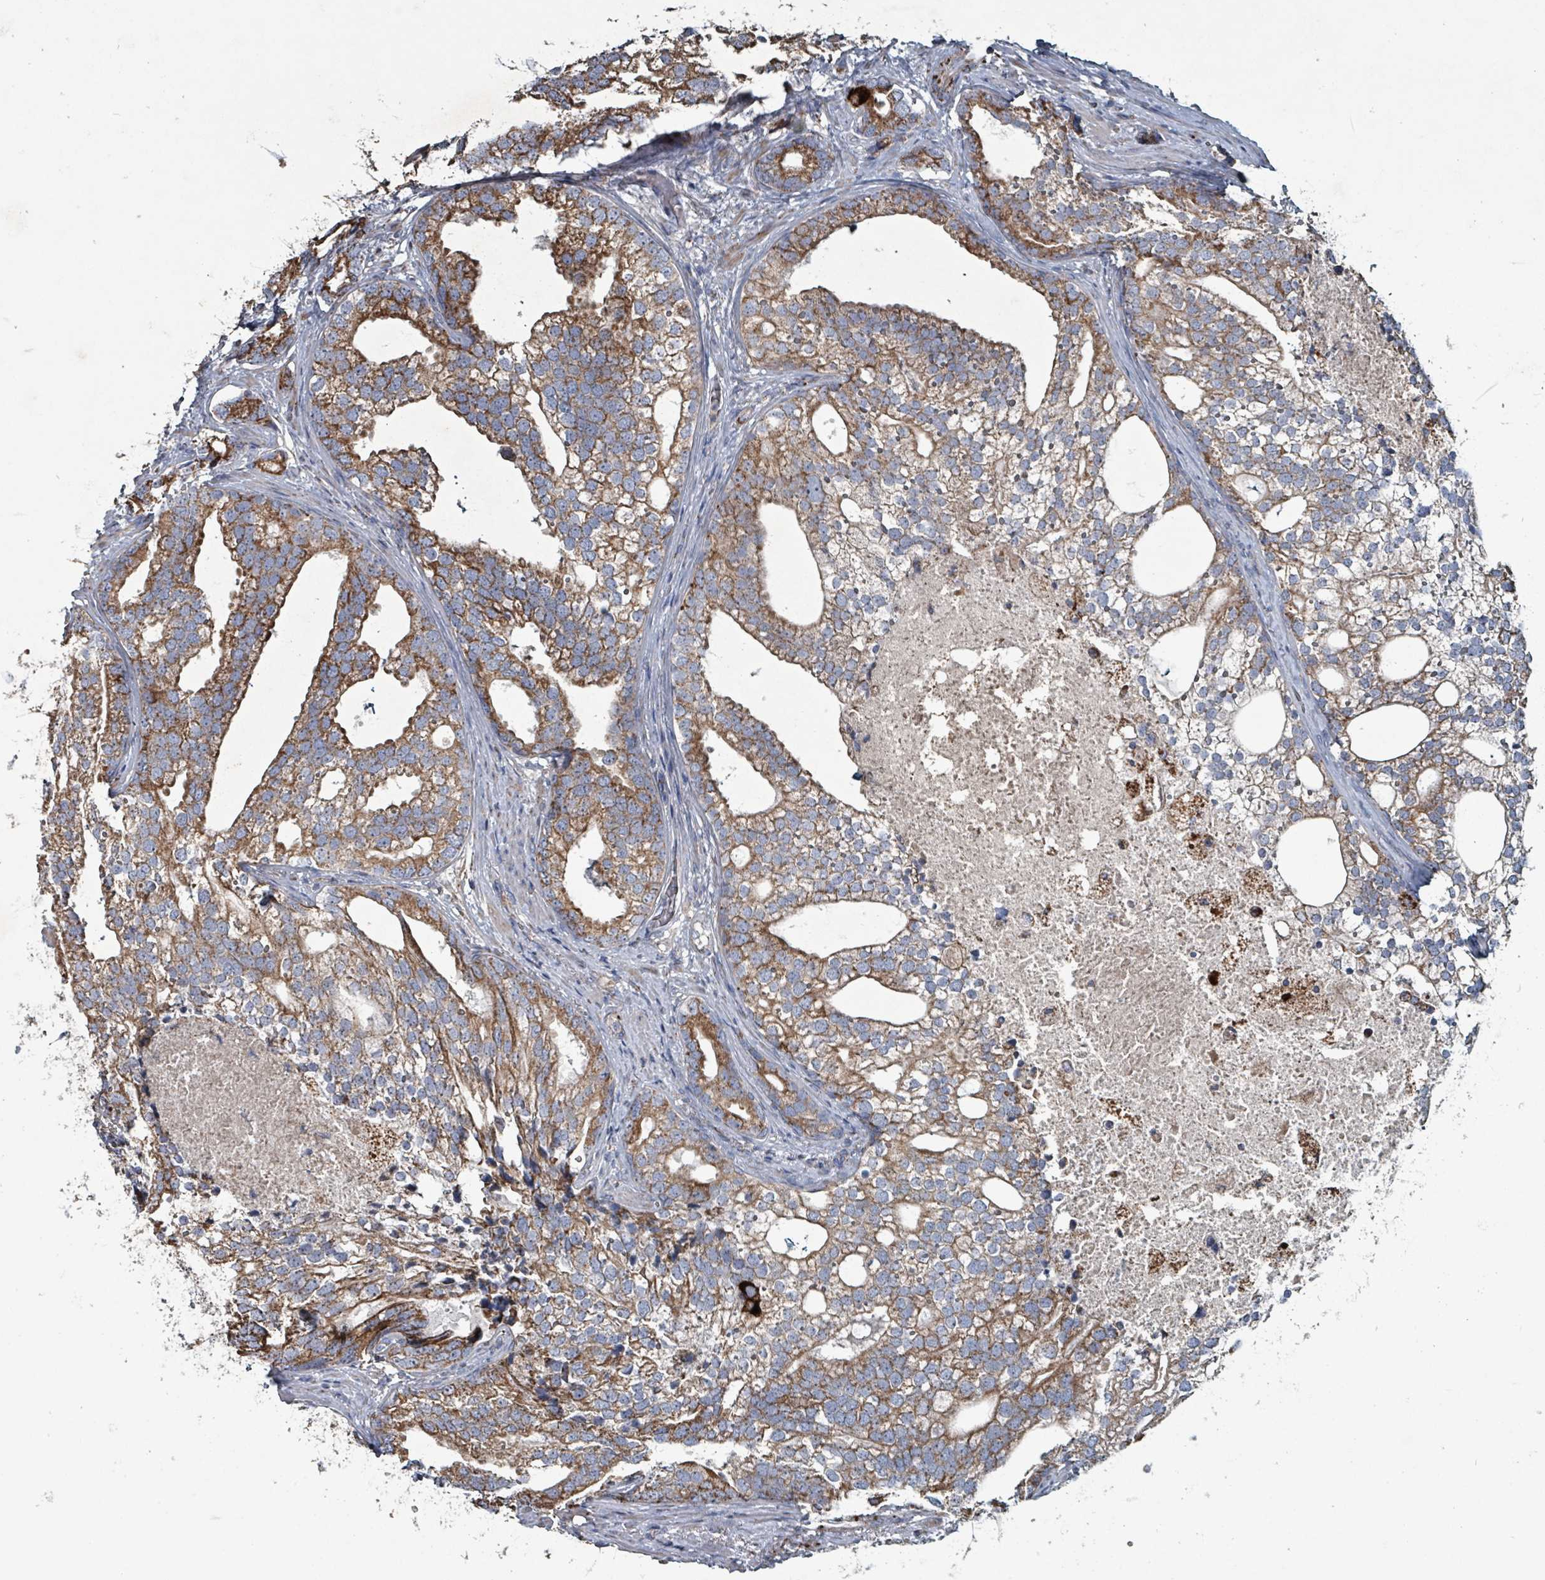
{"staining": {"intensity": "moderate", "quantity": ">75%", "location": "cytoplasmic/membranous"}, "tissue": "prostate cancer", "cell_type": "Tumor cells", "image_type": "cancer", "snomed": [{"axis": "morphology", "description": "Adenocarcinoma, High grade"}, {"axis": "topography", "description": "Prostate"}], "caption": "Immunohistochemistry image of neoplastic tissue: human prostate cancer stained using immunohistochemistry (IHC) demonstrates medium levels of moderate protein expression localized specifically in the cytoplasmic/membranous of tumor cells, appearing as a cytoplasmic/membranous brown color.", "gene": "ABHD18", "patient": {"sex": "male", "age": 75}}